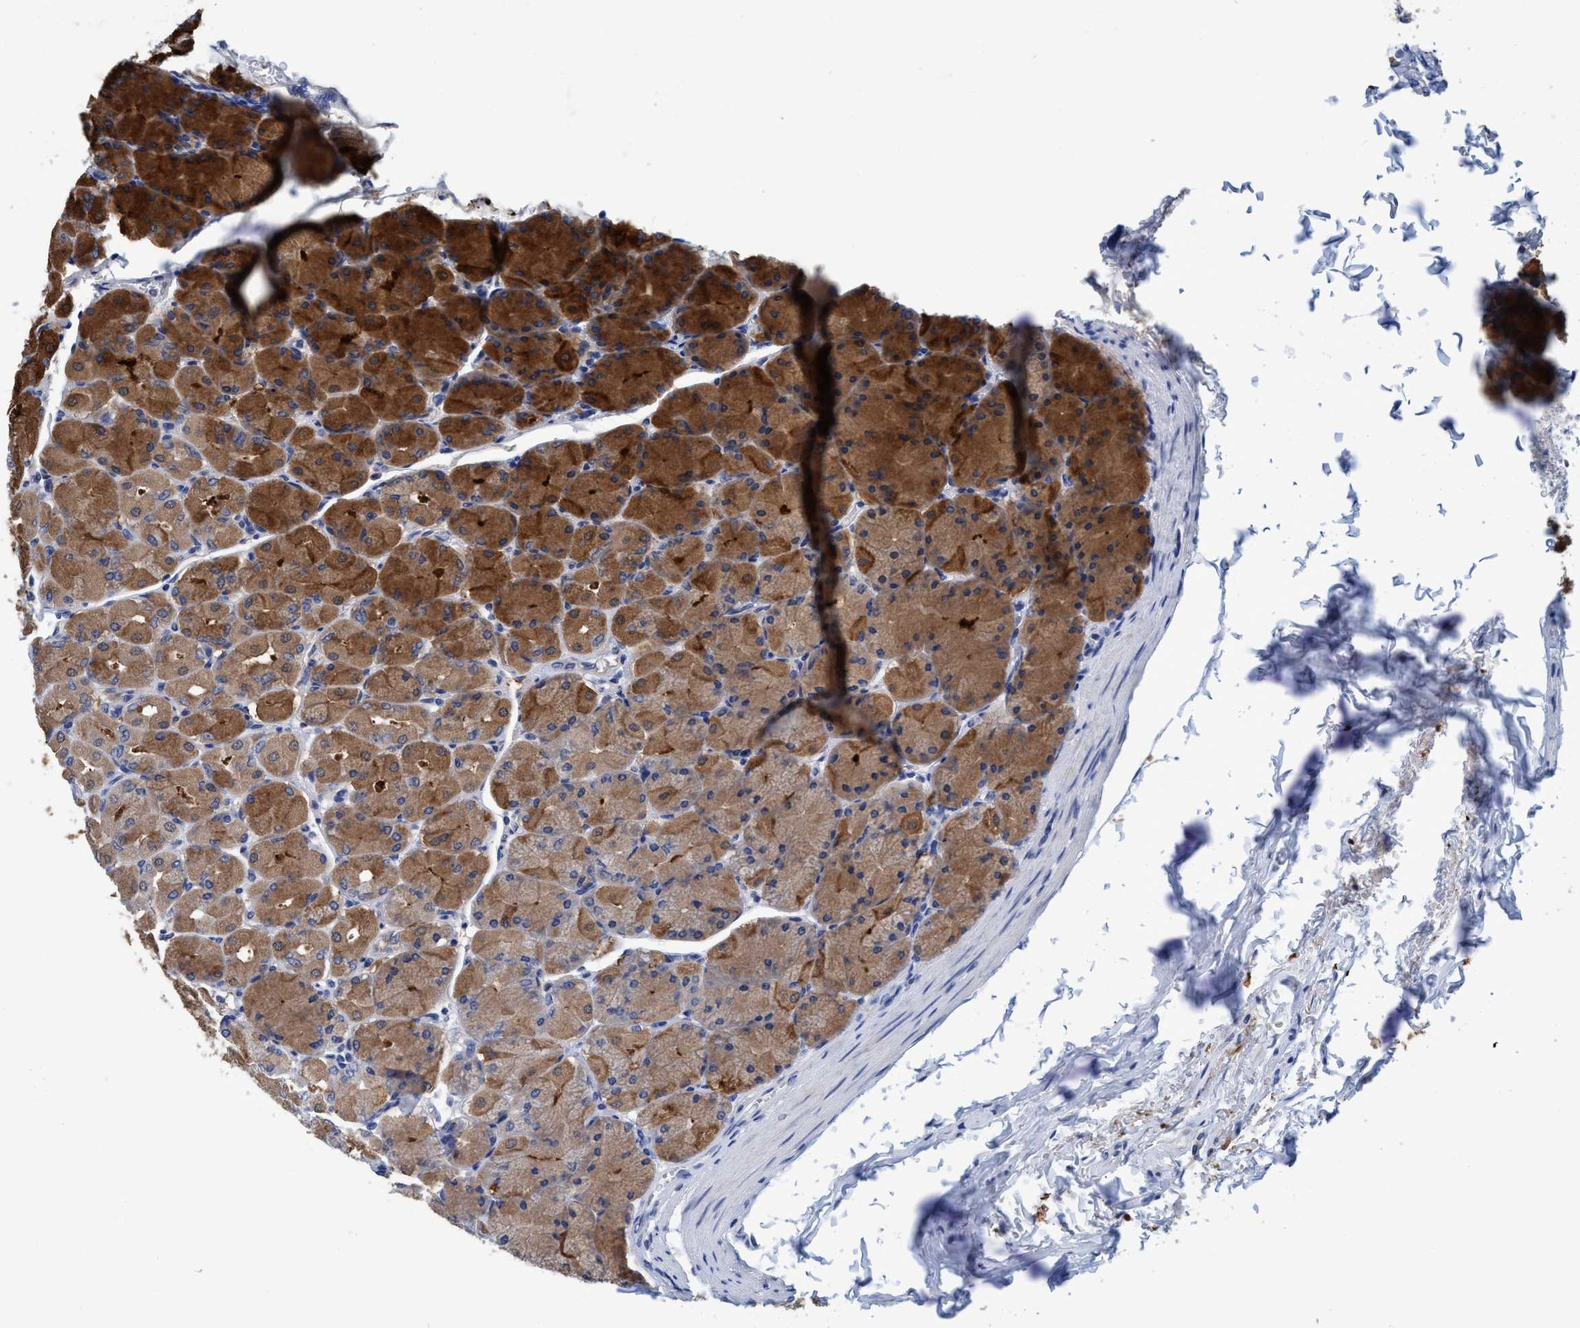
{"staining": {"intensity": "strong", "quantity": ">75%", "location": "cytoplasmic/membranous"}, "tissue": "stomach", "cell_type": "Glandular cells", "image_type": "normal", "snomed": [{"axis": "morphology", "description": "Normal tissue, NOS"}, {"axis": "topography", "description": "Stomach, upper"}], "caption": "Immunohistochemistry (IHC) image of benign stomach stained for a protein (brown), which demonstrates high levels of strong cytoplasmic/membranous expression in approximately >75% of glandular cells.", "gene": "CALCOCO2", "patient": {"sex": "female", "age": 56}}